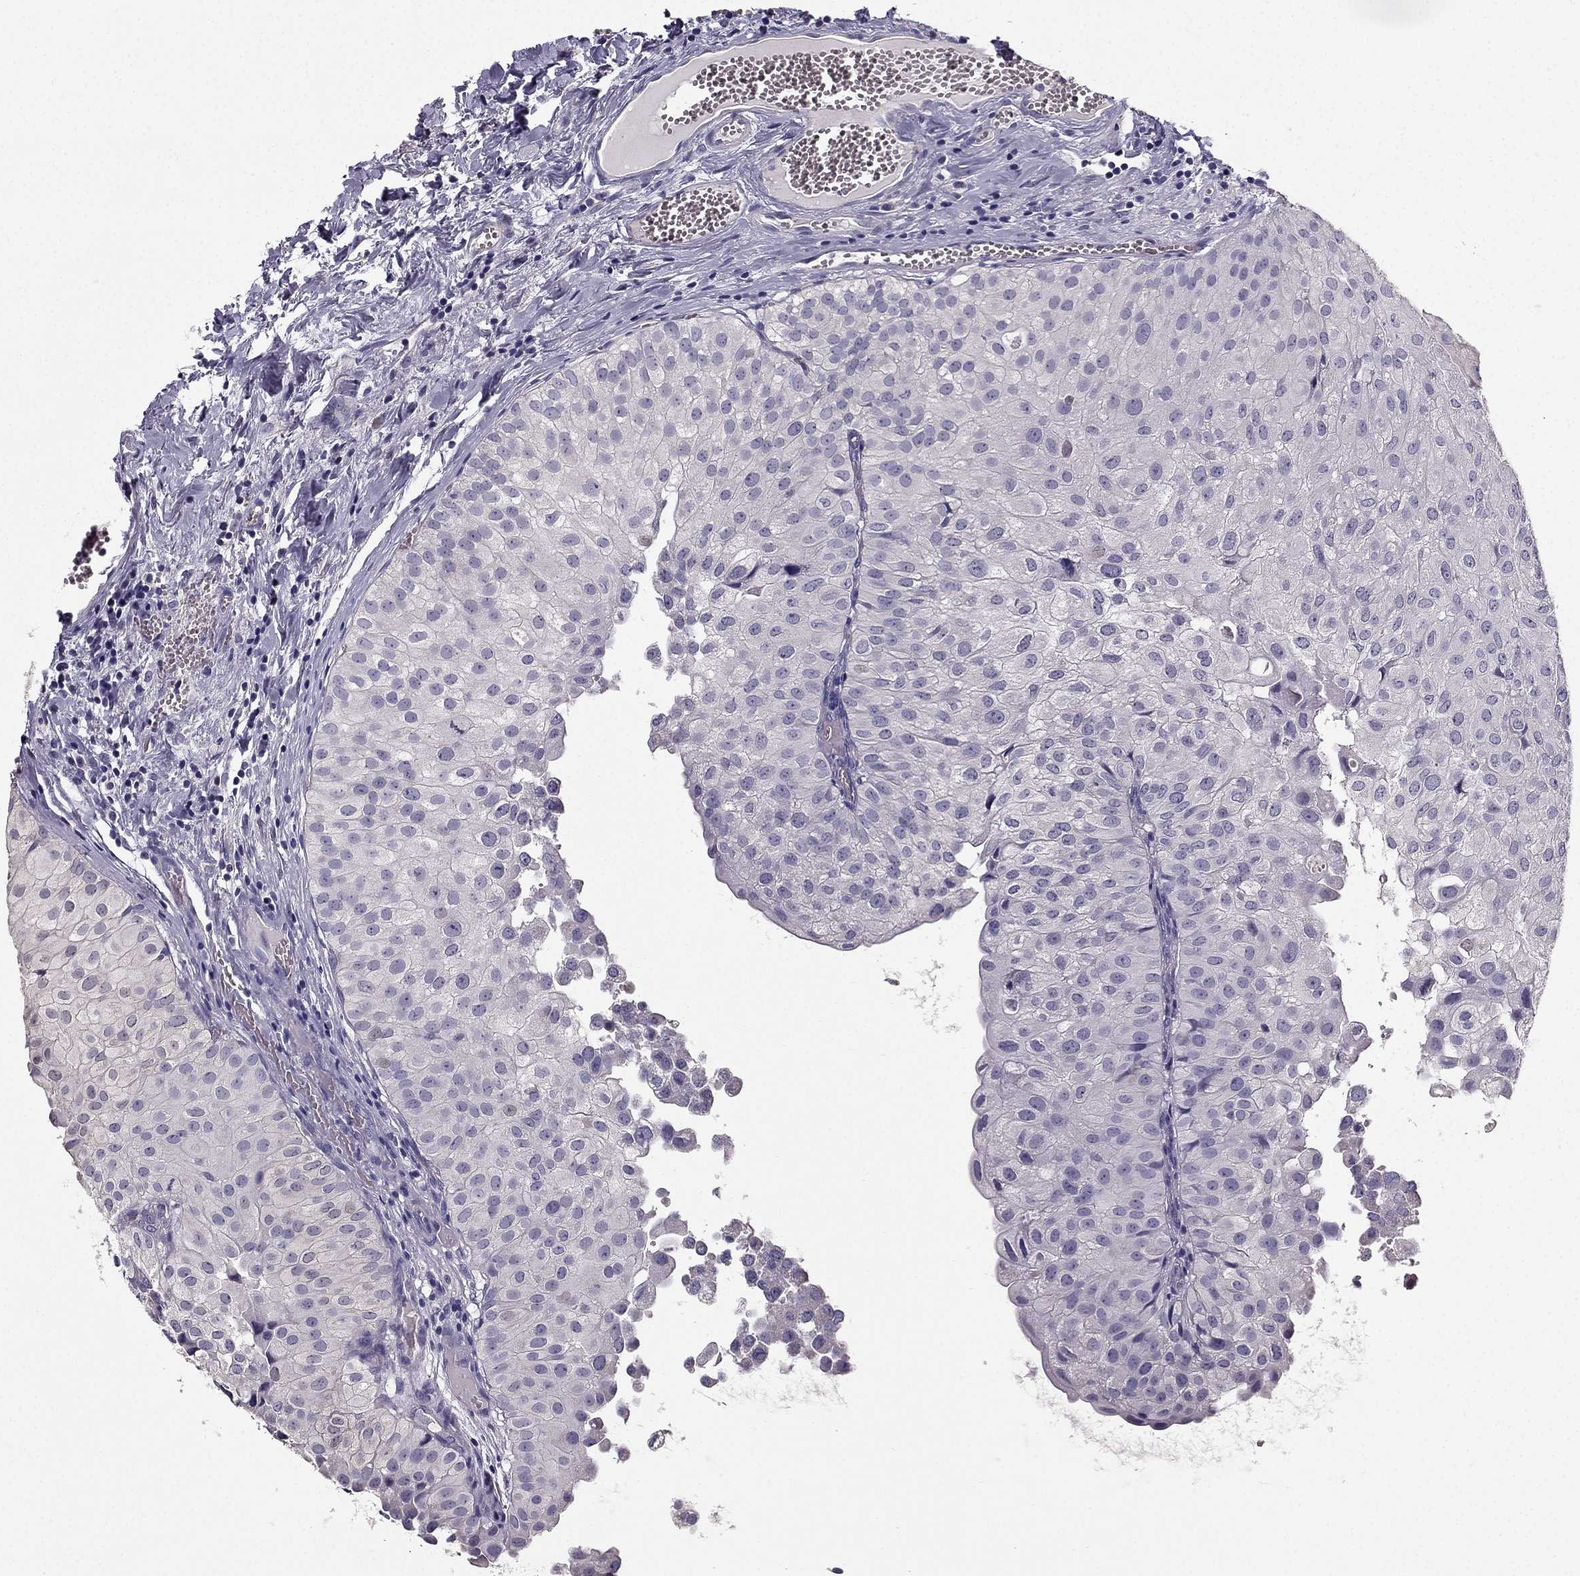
{"staining": {"intensity": "negative", "quantity": "none", "location": "none"}, "tissue": "urothelial cancer", "cell_type": "Tumor cells", "image_type": "cancer", "snomed": [{"axis": "morphology", "description": "Urothelial carcinoma, Low grade"}, {"axis": "topography", "description": "Urinary bladder"}], "caption": "High magnification brightfield microscopy of low-grade urothelial carcinoma stained with DAB (3,3'-diaminobenzidine) (brown) and counterstained with hematoxylin (blue): tumor cells show no significant staining.", "gene": "TSPYL5", "patient": {"sex": "female", "age": 78}}